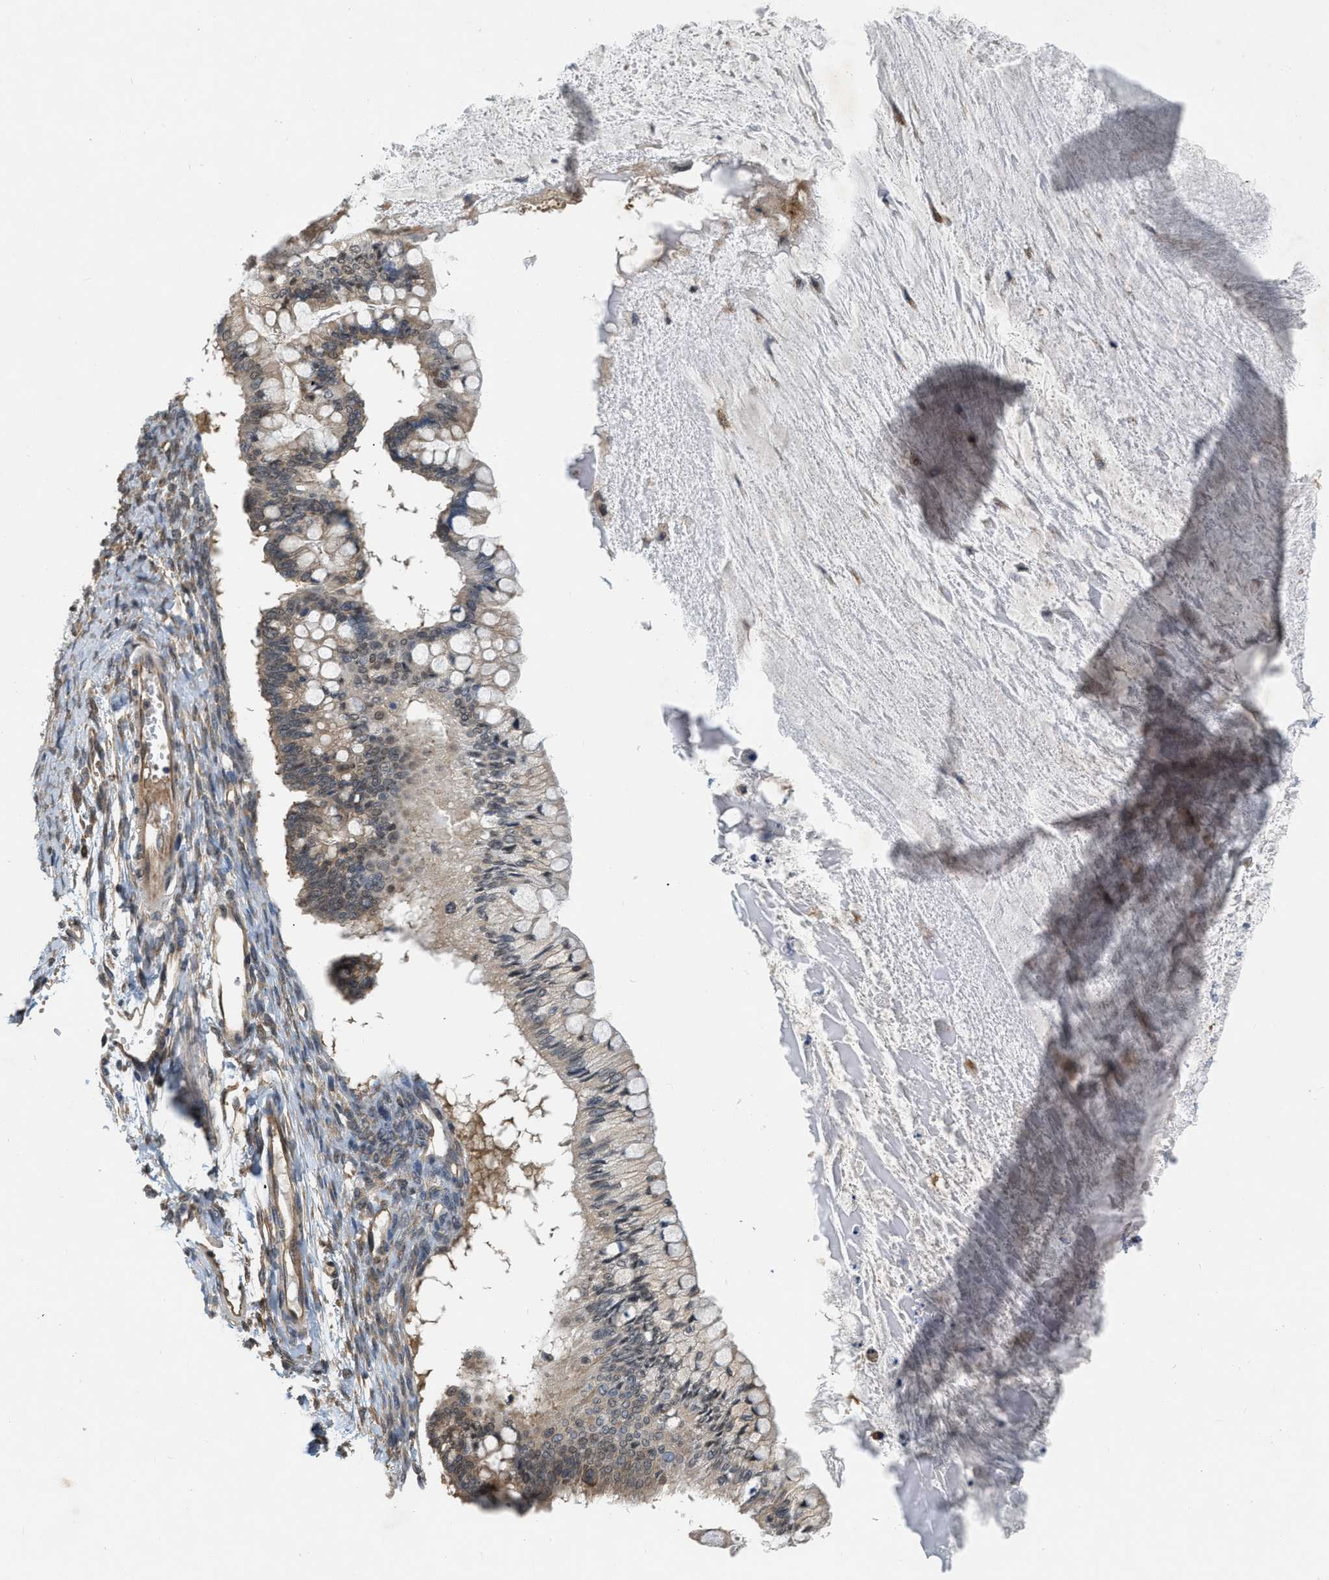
{"staining": {"intensity": "weak", "quantity": "<25%", "location": "cytoplasmic/membranous"}, "tissue": "ovarian cancer", "cell_type": "Tumor cells", "image_type": "cancer", "snomed": [{"axis": "morphology", "description": "Cystadenocarcinoma, mucinous, NOS"}, {"axis": "topography", "description": "Ovary"}], "caption": "Histopathology image shows no significant protein expression in tumor cells of mucinous cystadenocarcinoma (ovarian). (Immunohistochemistry (ihc), brightfield microscopy, high magnification).", "gene": "BCL7C", "patient": {"sex": "female", "age": 57}}